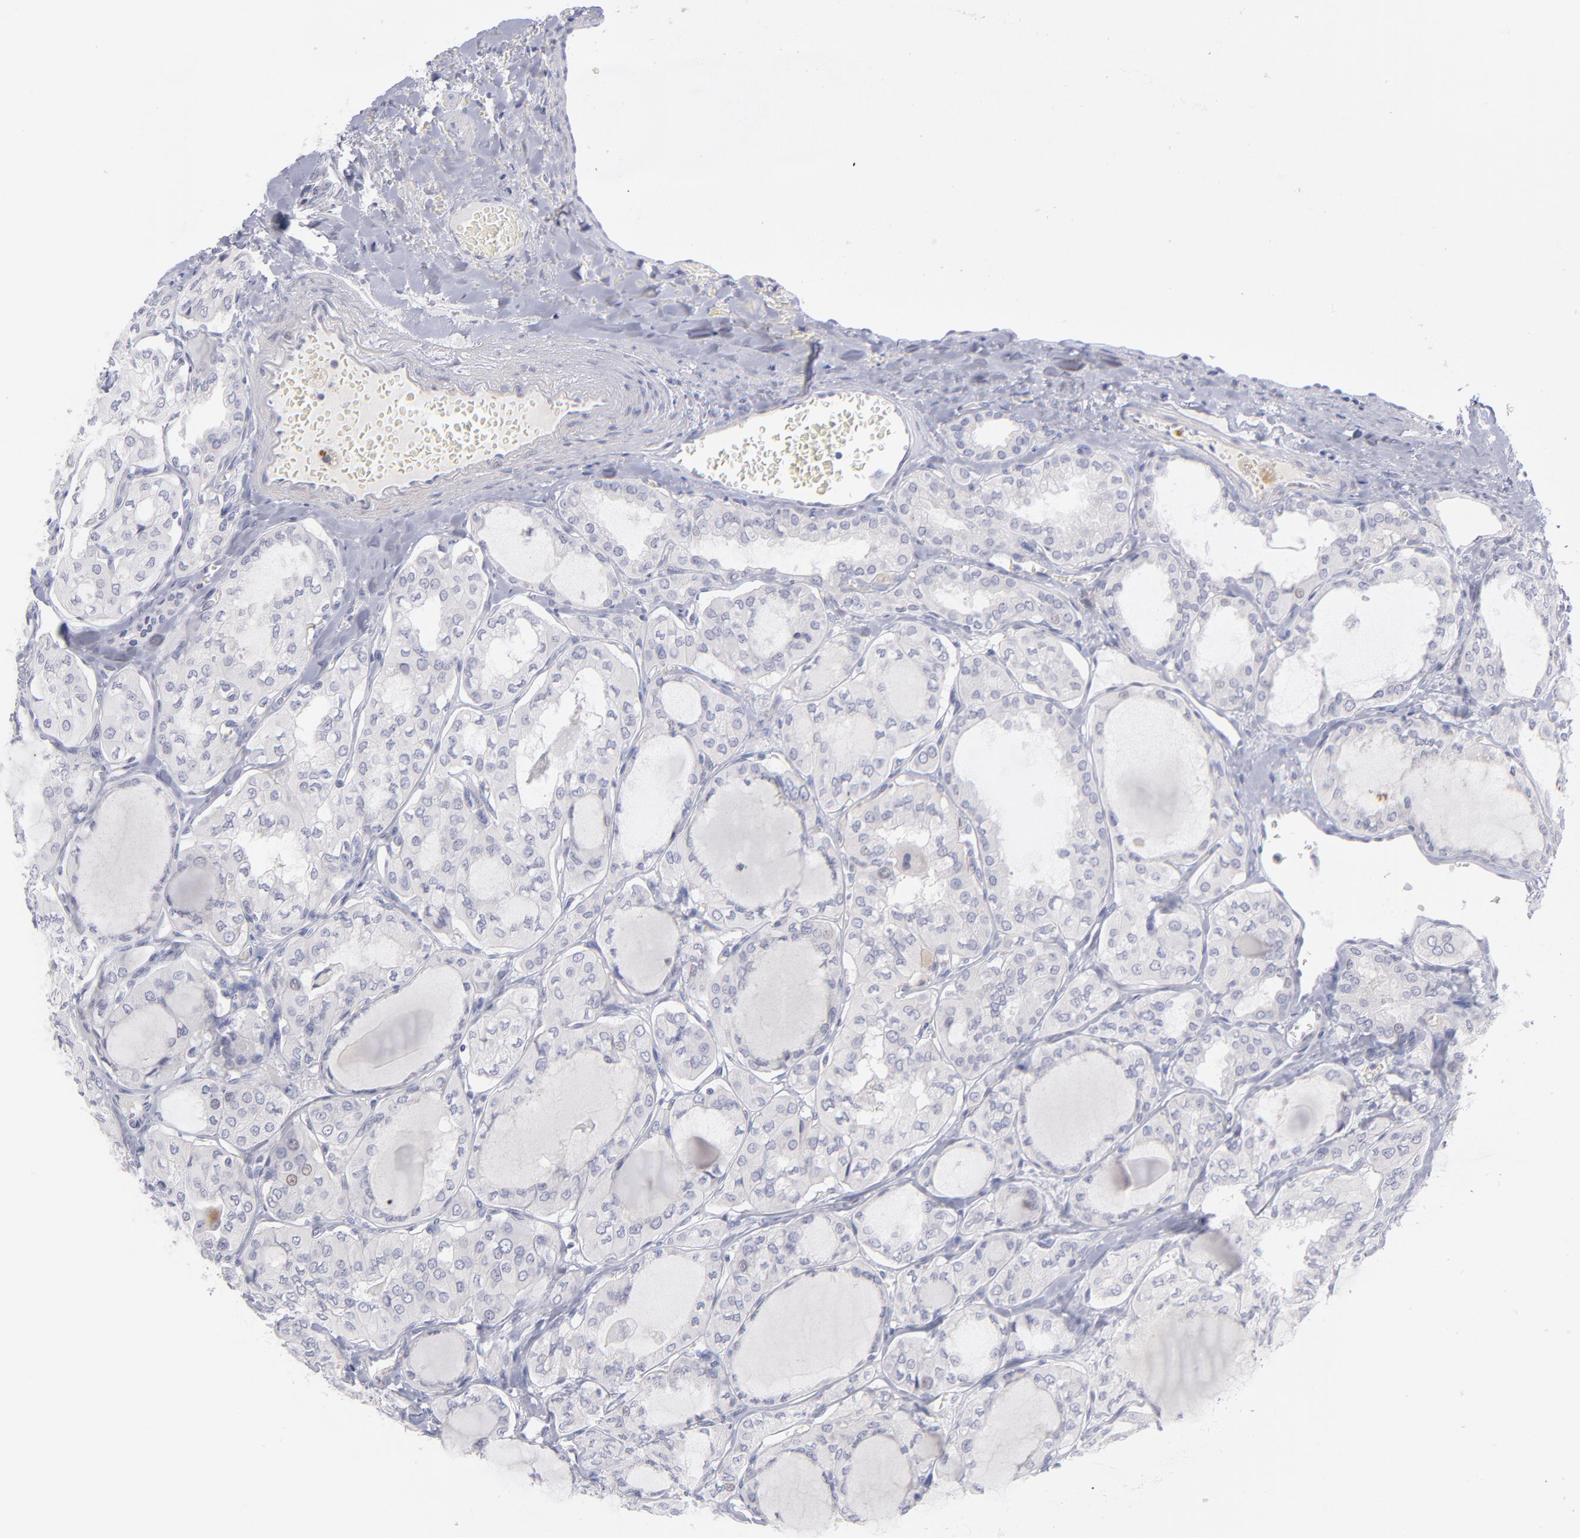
{"staining": {"intensity": "negative", "quantity": "none", "location": "none"}, "tissue": "thyroid cancer", "cell_type": "Tumor cells", "image_type": "cancer", "snomed": [{"axis": "morphology", "description": "Papillary adenocarcinoma, NOS"}, {"axis": "topography", "description": "Thyroid gland"}], "caption": "The image shows no staining of tumor cells in thyroid cancer (papillary adenocarcinoma). The staining was performed using DAB to visualize the protein expression in brown, while the nuclei were stained in blue with hematoxylin (Magnification: 20x).", "gene": "MTHFD2", "patient": {"sex": "male", "age": 20}}